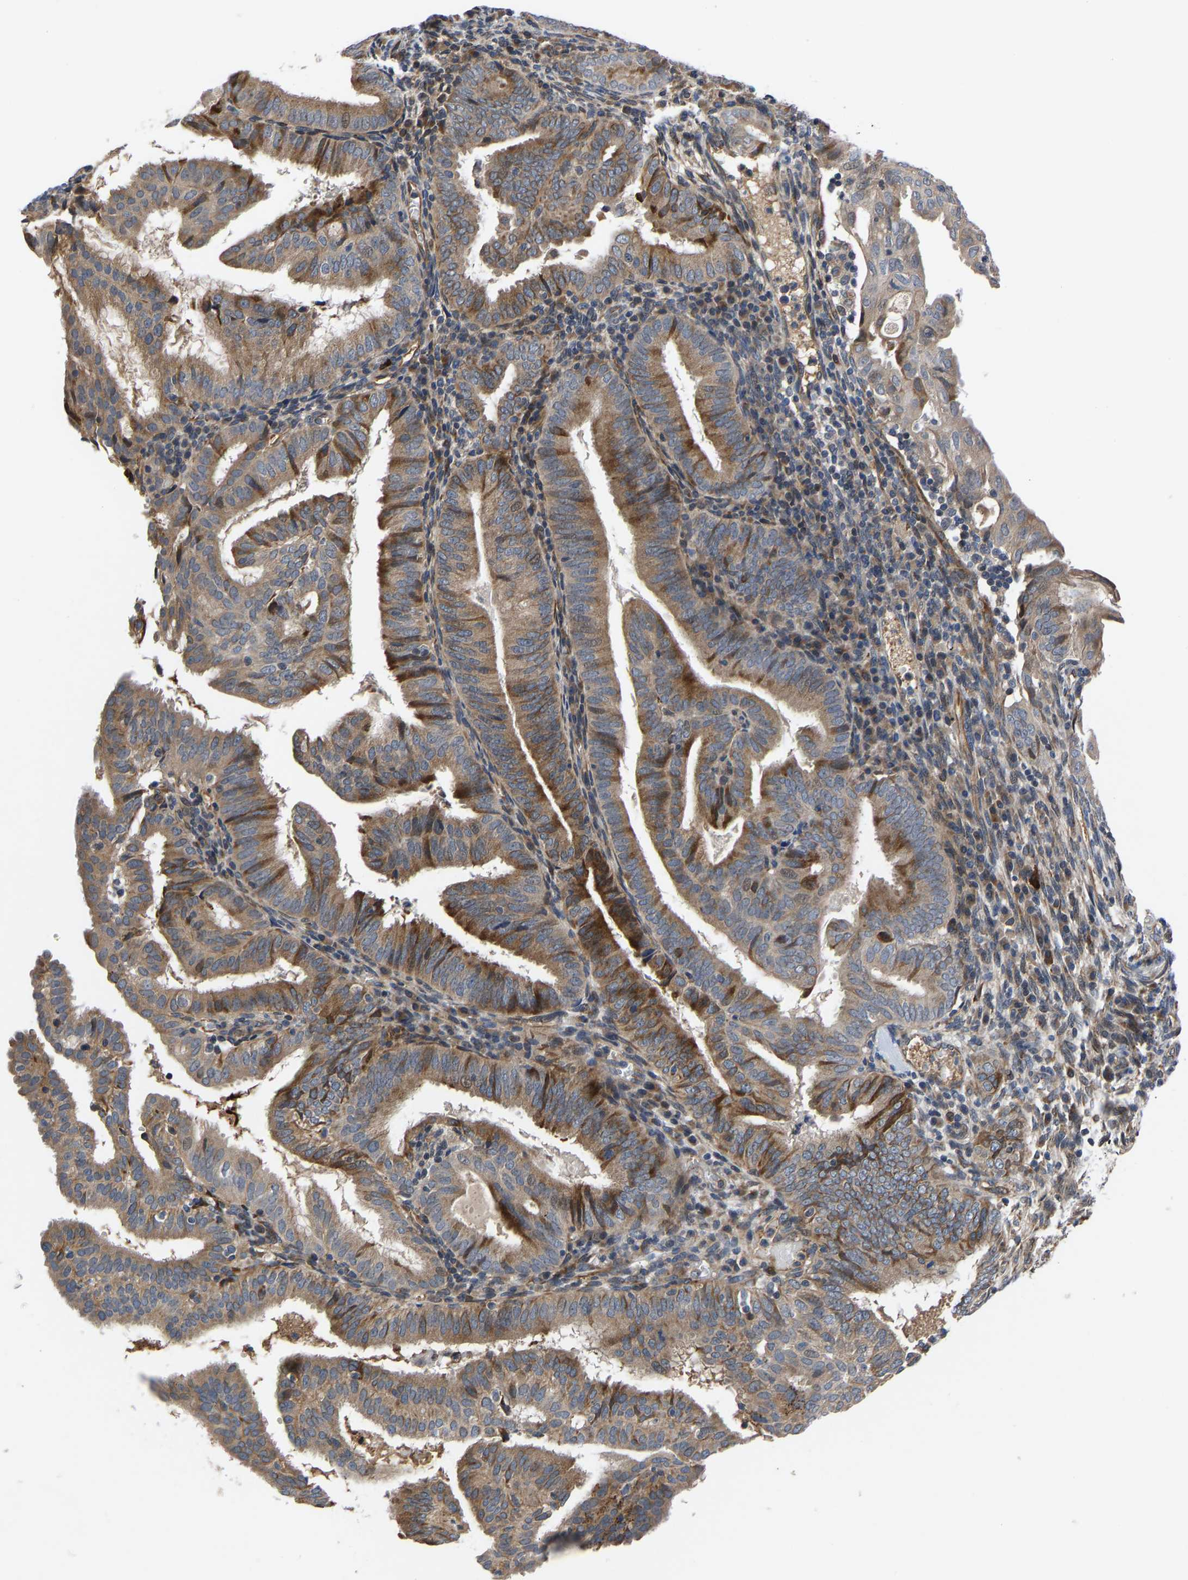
{"staining": {"intensity": "moderate", "quantity": ">75%", "location": "cytoplasmic/membranous"}, "tissue": "endometrial cancer", "cell_type": "Tumor cells", "image_type": "cancer", "snomed": [{"axis": "morphology", "description": "Adenocarcinoma, NOS"}, {"axis": "topography", "description": "Endometrium"}], "caption": "Tumor cells demonstrate medium levels of moderate cytoplasmic/membranous expression in approximately >75% of cells in adenocarcinoma (endometrial).", "gene": "FRRS1", "patient": {"sex": "female", "age": 58}}